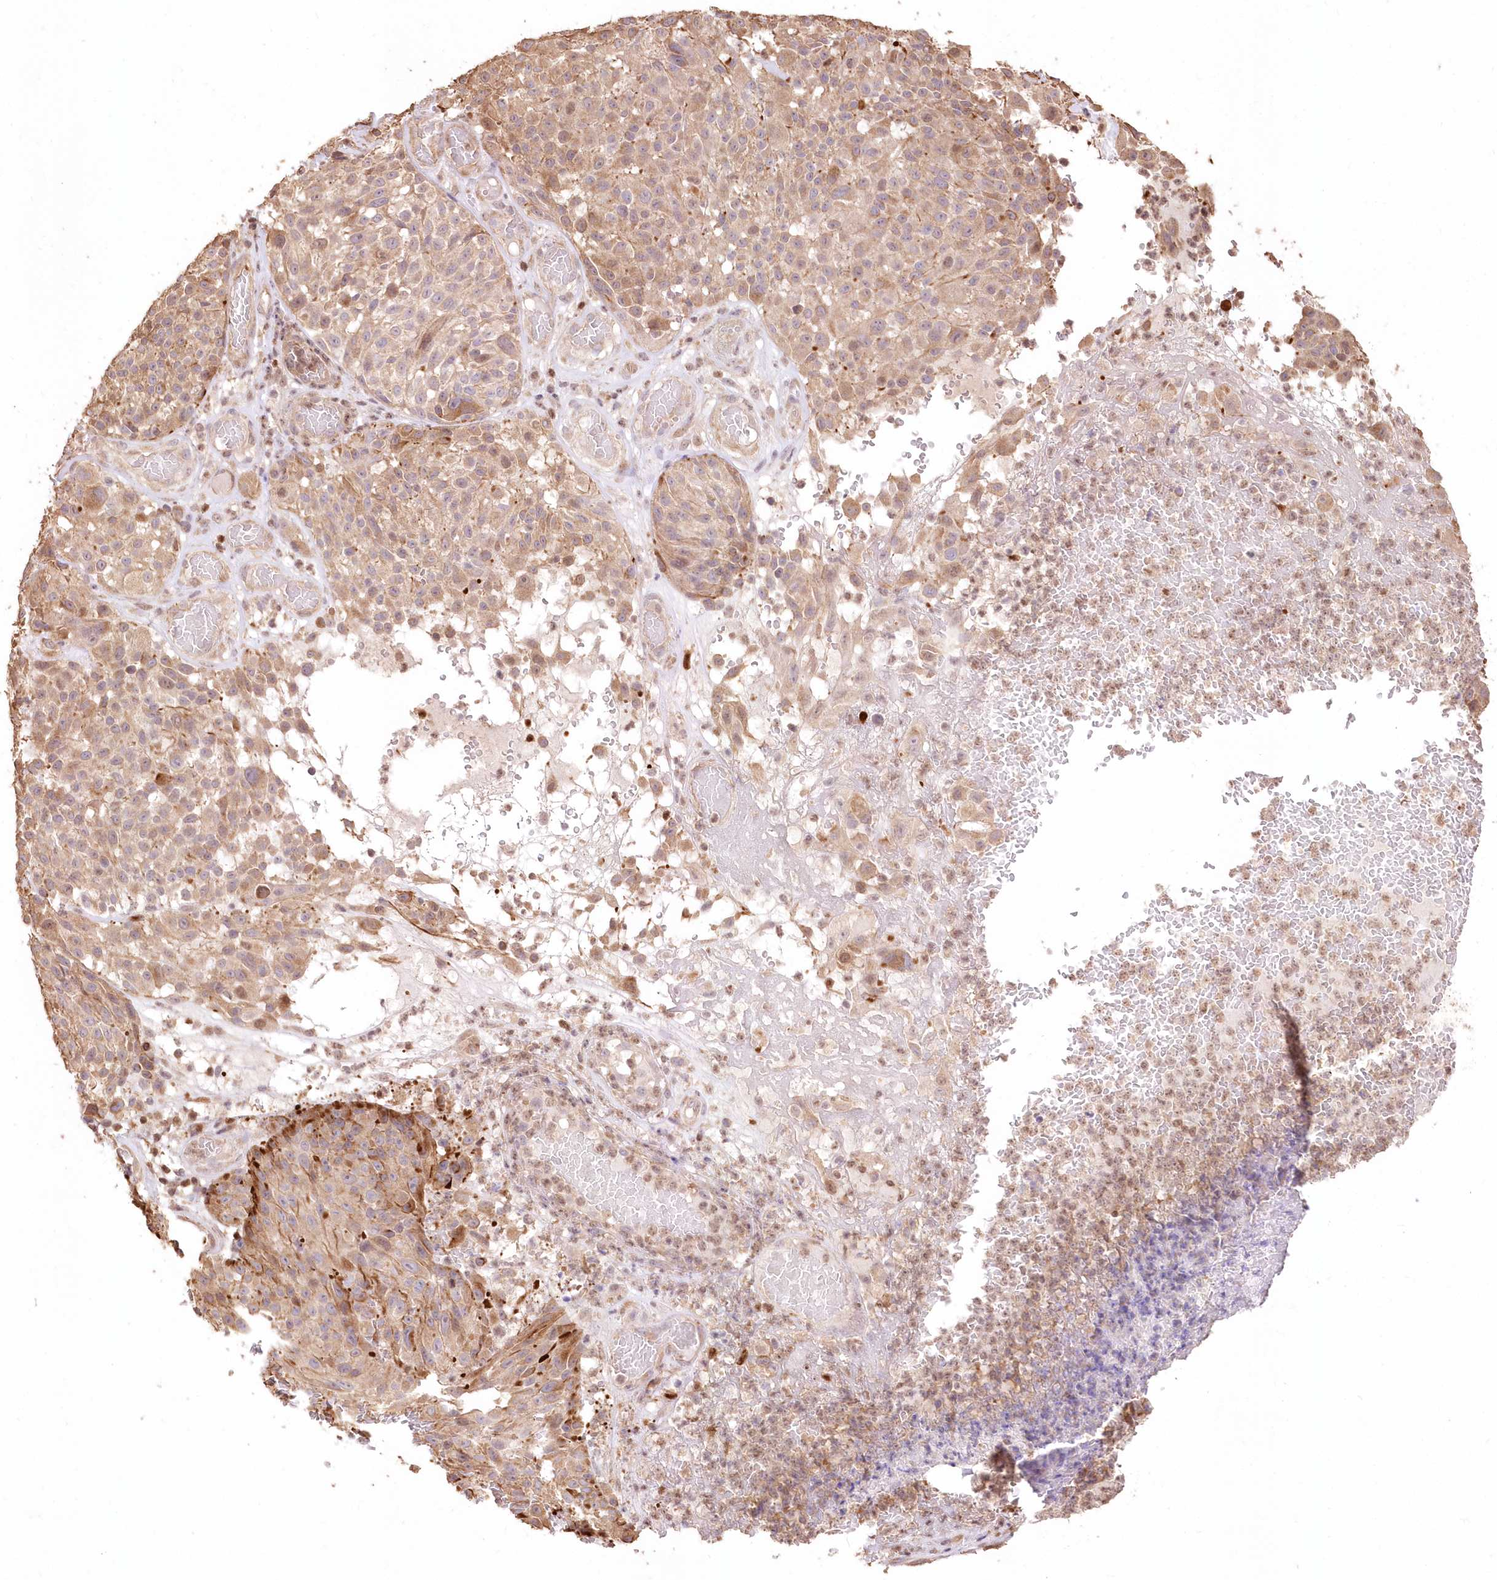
{"staining": {"intensity": "weak", "quantity": ">75%", "location": "cytoplasmic/membranous"}, "tissue": "melanoma", "cell_type": "Tumor cells", "image_type": "cancer", "snomed": [{"axis": "morphology", "description": "Malignant melanoma, NOS"}, {"axis": "topography", "description": "Skin"}], "caption": "Human malignant melanoma stained for a protein (brown) displays weak cytoplasmic/membranous positive expression in approximately >75% of tumor cells.", "gene": "STK17B", "patient": {"sex": "male", "age": 83}}